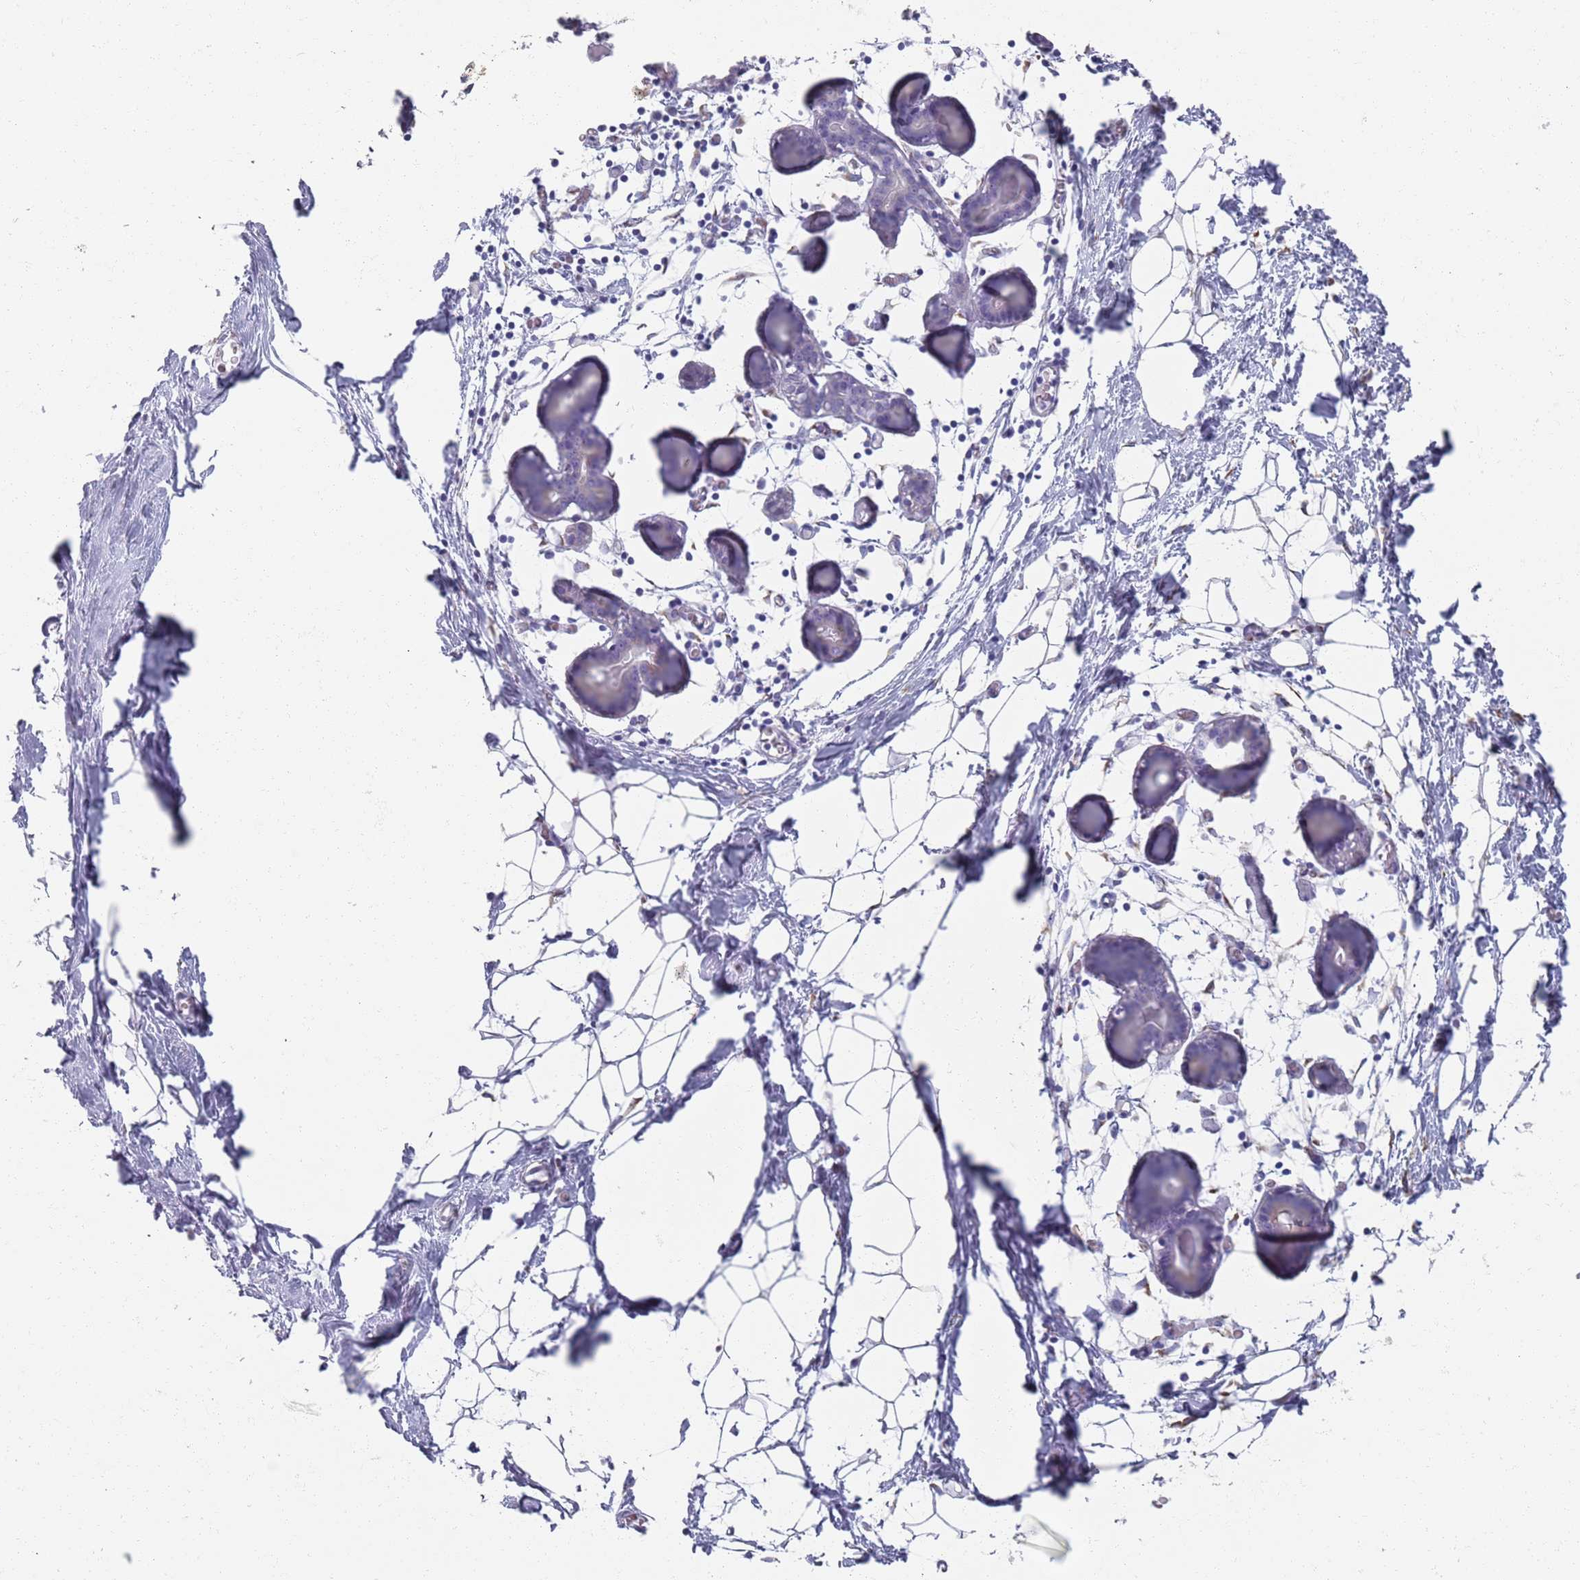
{"staining": {"intensity": "negative", "quantity": "none", "location": "none"}, "tissue": "breast", "cell_type": "Adipocytes", "image_type": "normal", "snomed": [{"axis": "morphology", "description": "Normal tissue, NOS"}, {"axis": "topography", "description": "Breast"}], "caption": "Protein analysis of benign breast demonstrates no significant positivity in adipocytes. (DAB (3,3'-diaminobenzidine) immunohistochemistry visualized using brightfield microscopy, high magnification).", "gene": "PLOD1", "patient": {"sex": "female", "age": 27}}